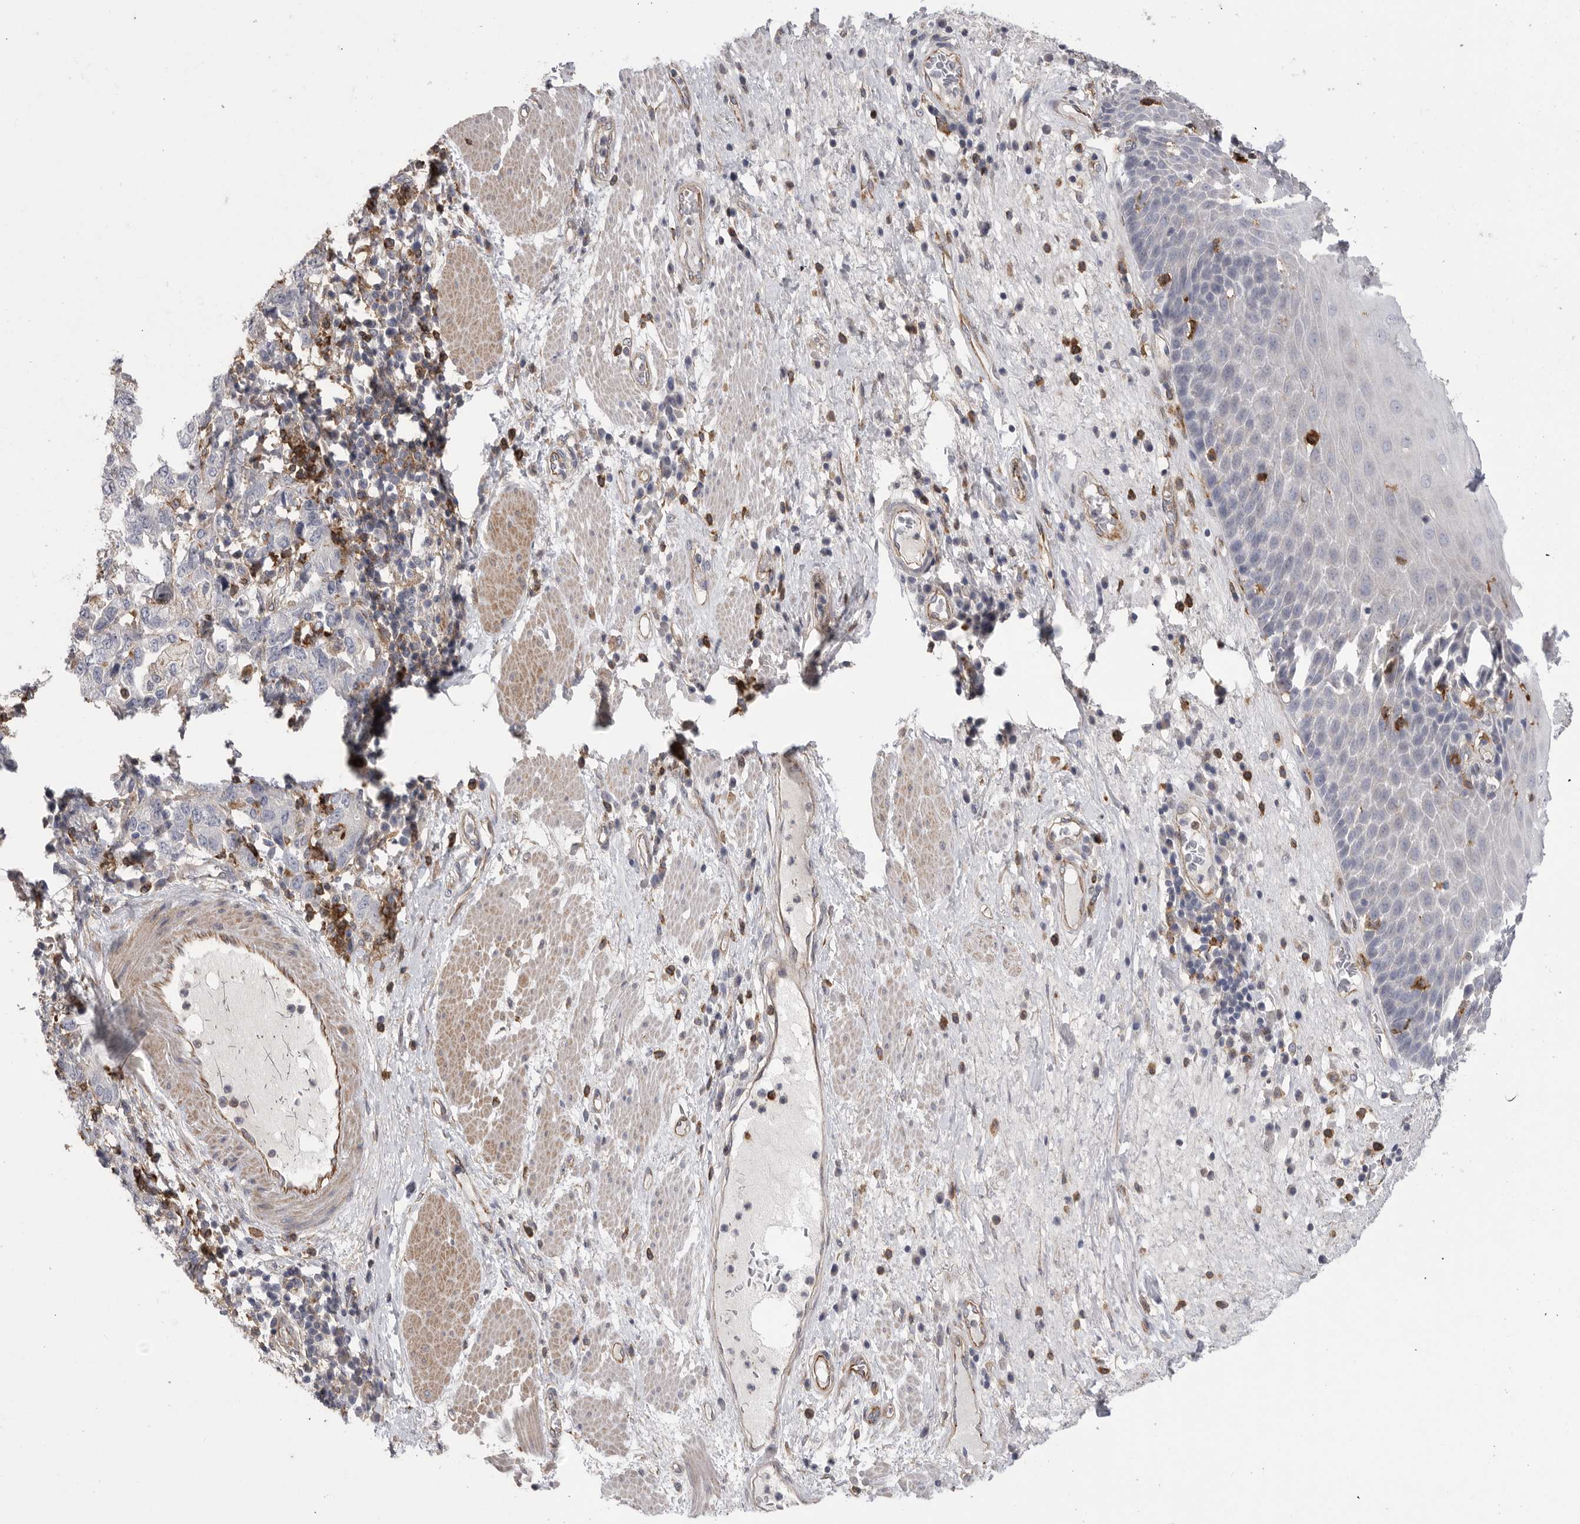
{"staining": {"intensity": "negative", "quantity": "none", "location": "none"}, "tissue": "esophagus", "cell_type": "Squamous epithelial cells", "image_type": "normal", "snomed": [{"axis": "morphology", "description": "Normal tissue, NOS"}, {"axis": "morphology", "description": "Adenocarcinoma, NOS"}, {"axis": "topography", "description": "Esophagus"}], "caption": "Immunohistochemical staining of unremarkable human esophagus exhibits no significant staining in squamous epithelial cells. (DAB (3,3'-diaminobenzidine) immunohistochemistry (IHC), high magnification).", "gene": "SIGLEC10", "patient": {"sex": "male", "age": 62}}